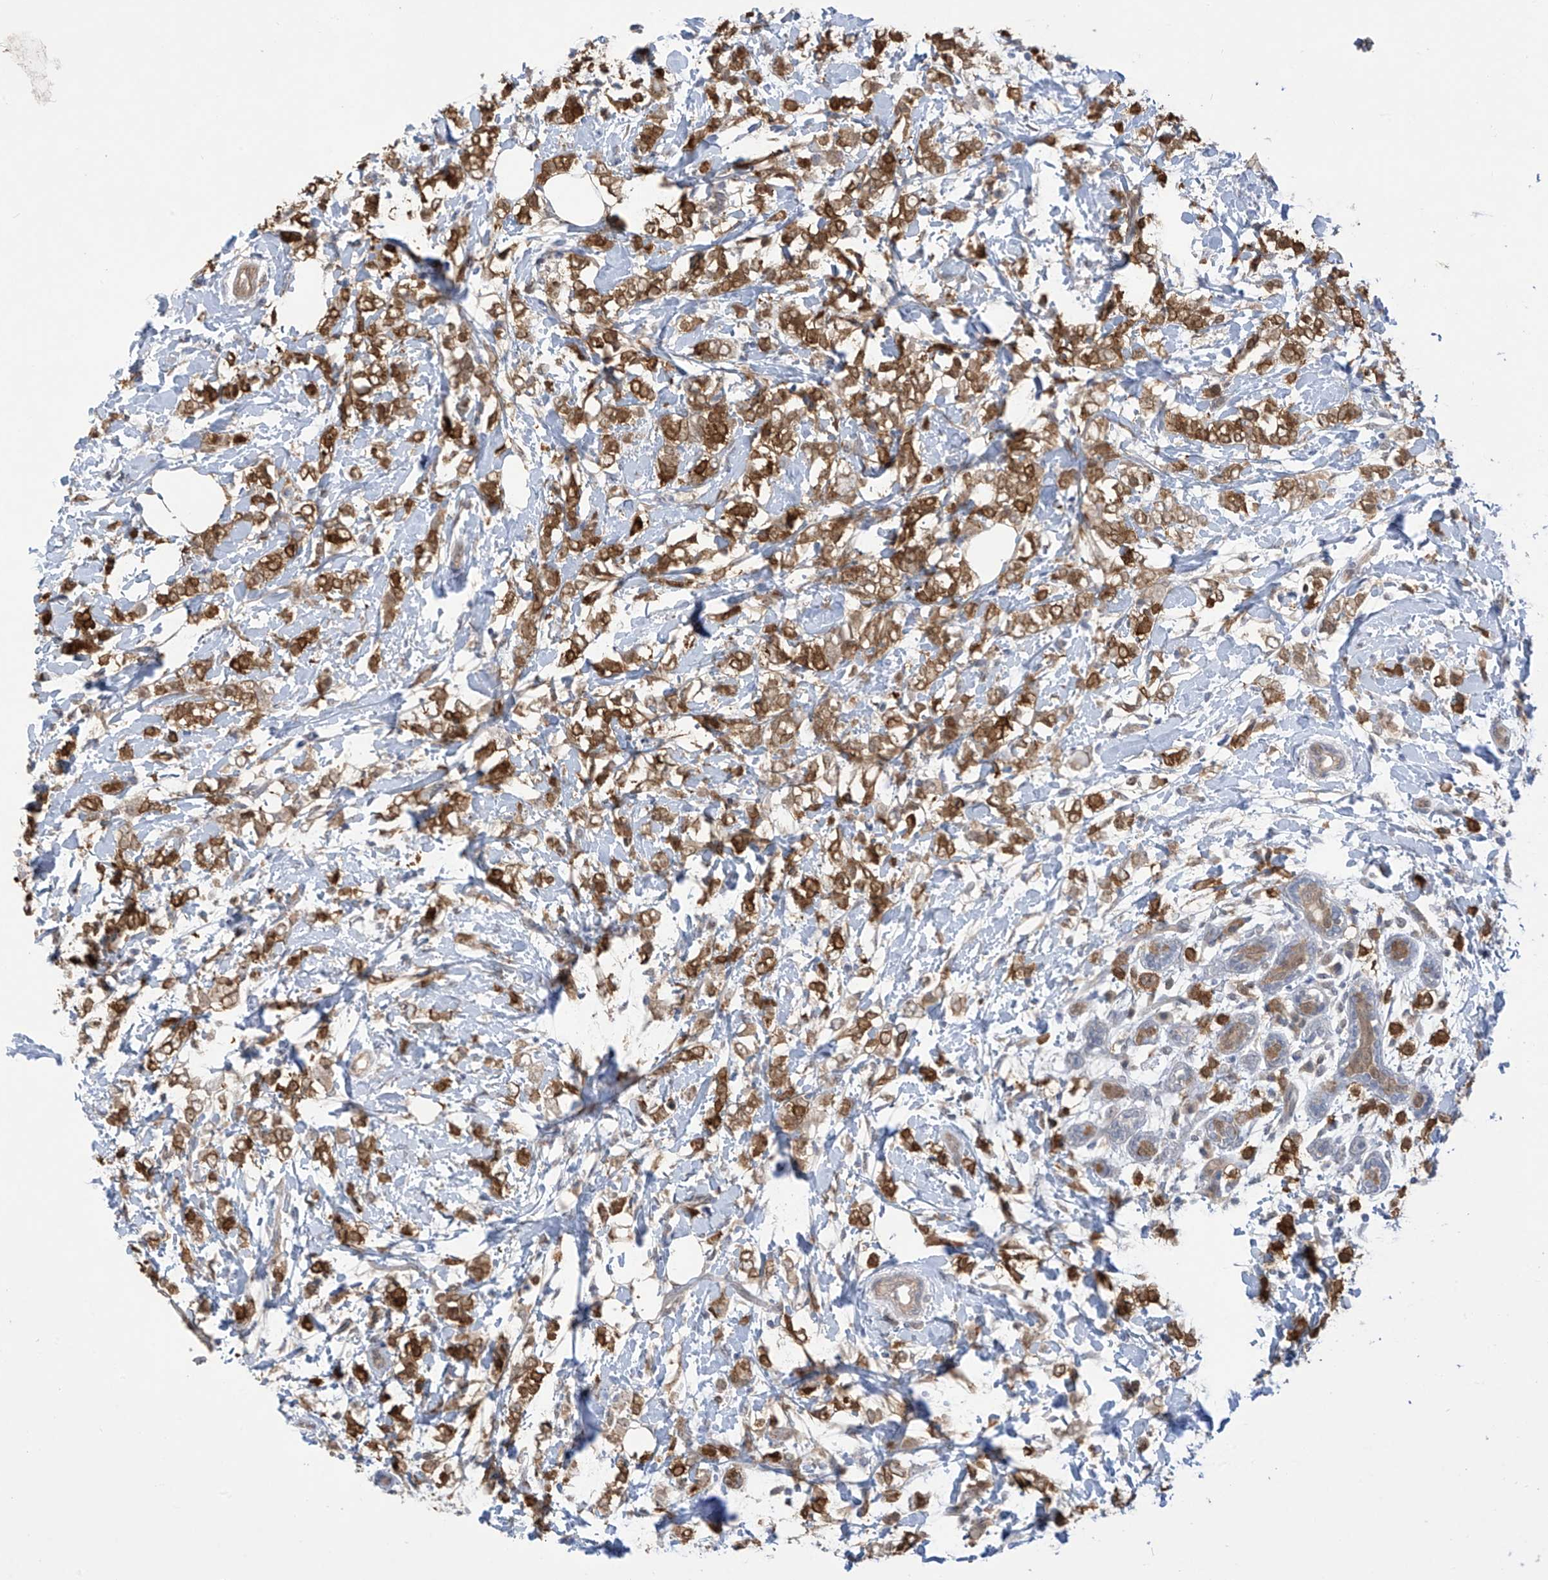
{"staining": {"intensity": "strong", "quantity": ">75%", "location": "cytoplasmic/membranous"}, "tissue": "breast cancer", "cell_type": "Tumor cells", "image_type": "cancer", "snomed": [{"axis": "morphology", "description": "Normal tissue, NOS"}, {"axis": "morphology", "description": "Lobular carcinoma"}, {"axis": "topography", "description": "Breast"}], "caption": "Immunohistochemical staining of breast cancer reveals high levels of strong cytoplasmic/membranous protein positivity in about >75% of tumor cells.", "gene": "IDH1", "patient": {"sex": "female", "age": 47}}